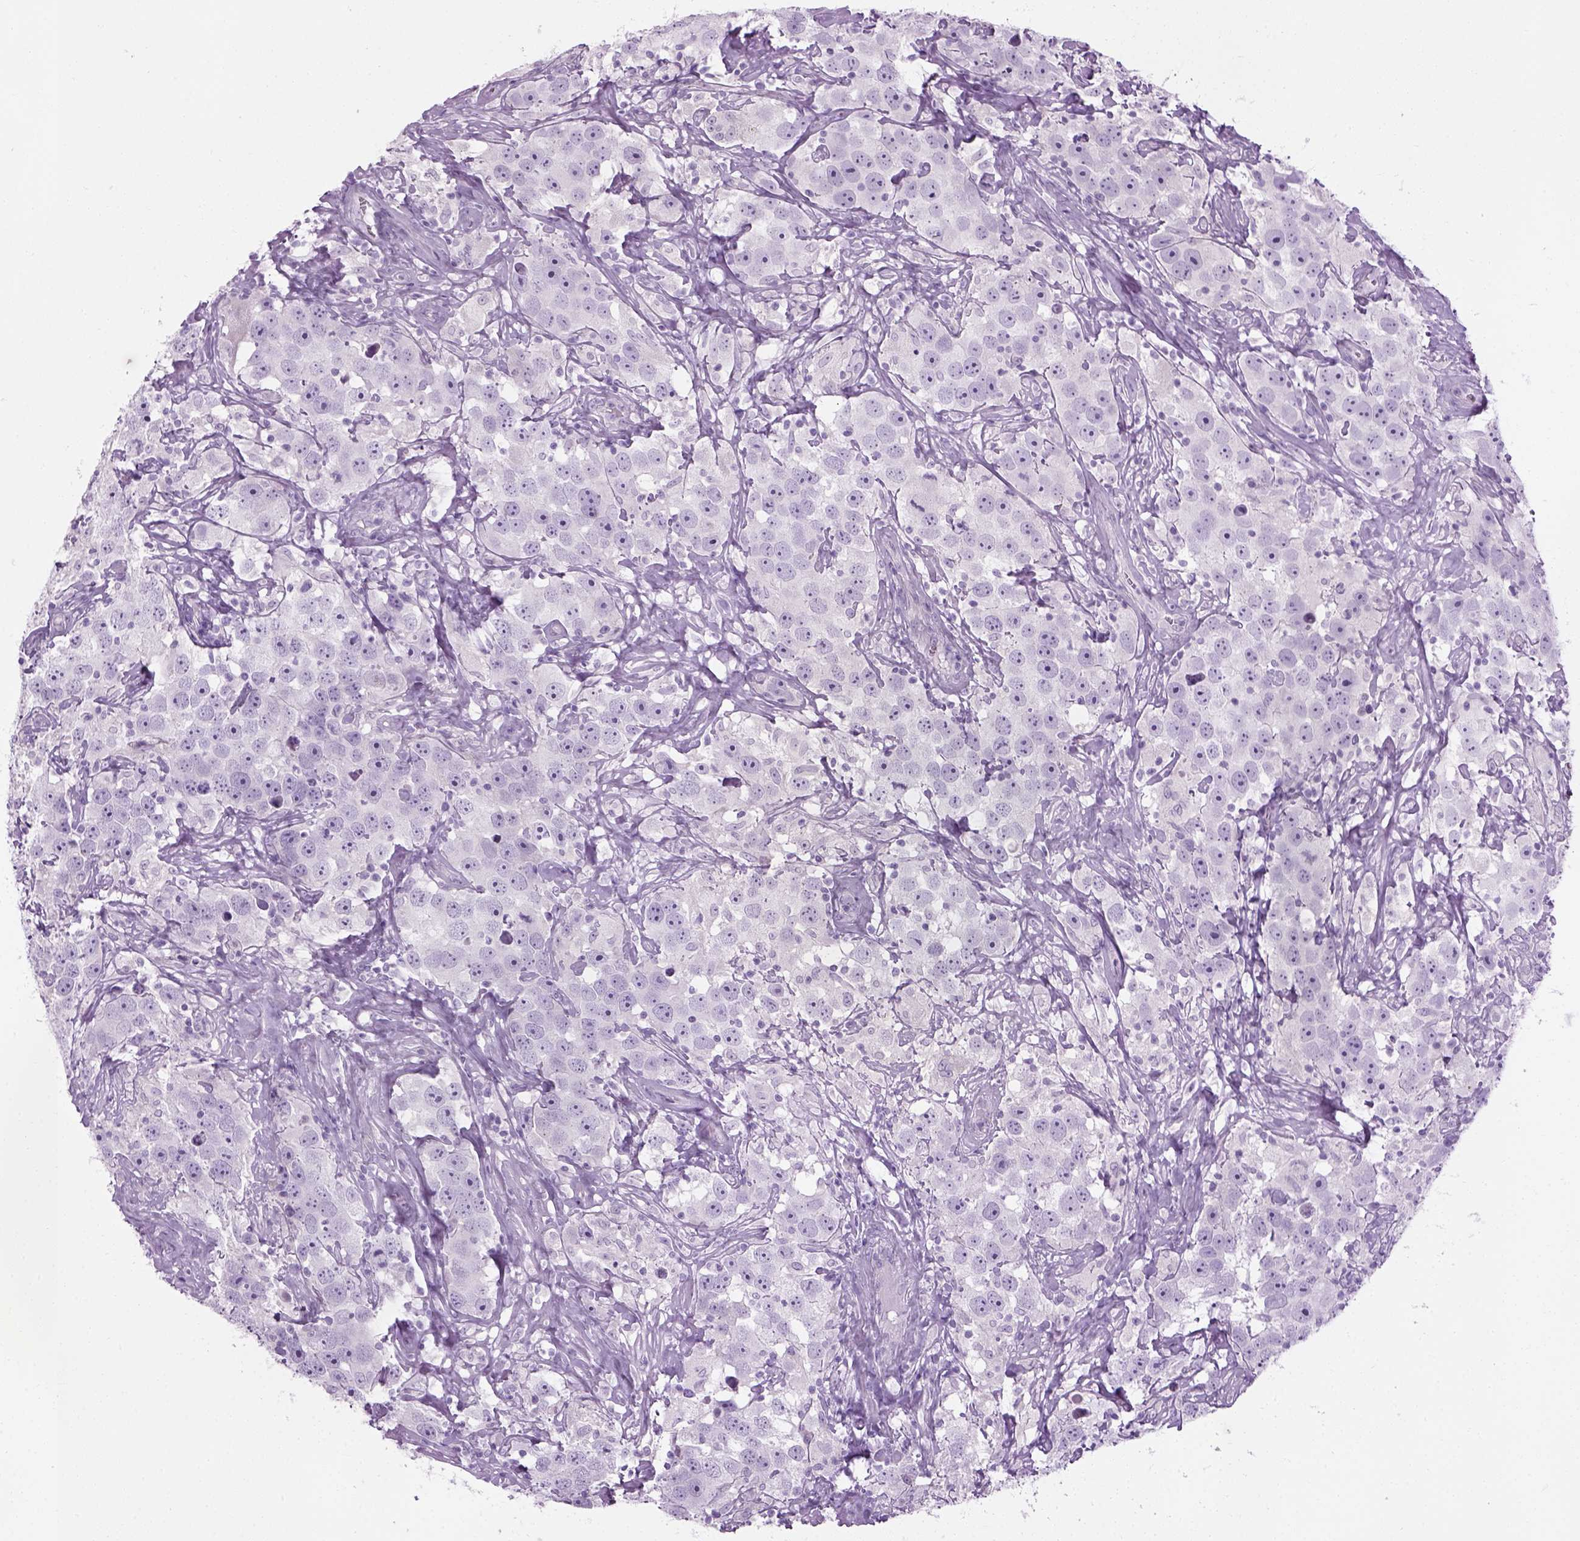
{"staining": {"intensity": "negative", "quantity": "none", "location": "none"}, "tissue": "testis cancer", "cell_type": "Tumor cells", "image_type": "cancer", "snomed": [{"axis": "morphology", "description": "Seminoma, NOS"}, {"axis": "topography", "description": "Testis"}], "caption": "Immunohistochemistry (IHC) of testis cancer (seminoma) demonstrates no expression in tumor cells. (Stains: DAB IHC with hematoxylin counter stain, Microscopy: brightfield microscopy at high magnification).", "gene": "CIBAR2", "patient": {"sex": "male", "age": 49}}